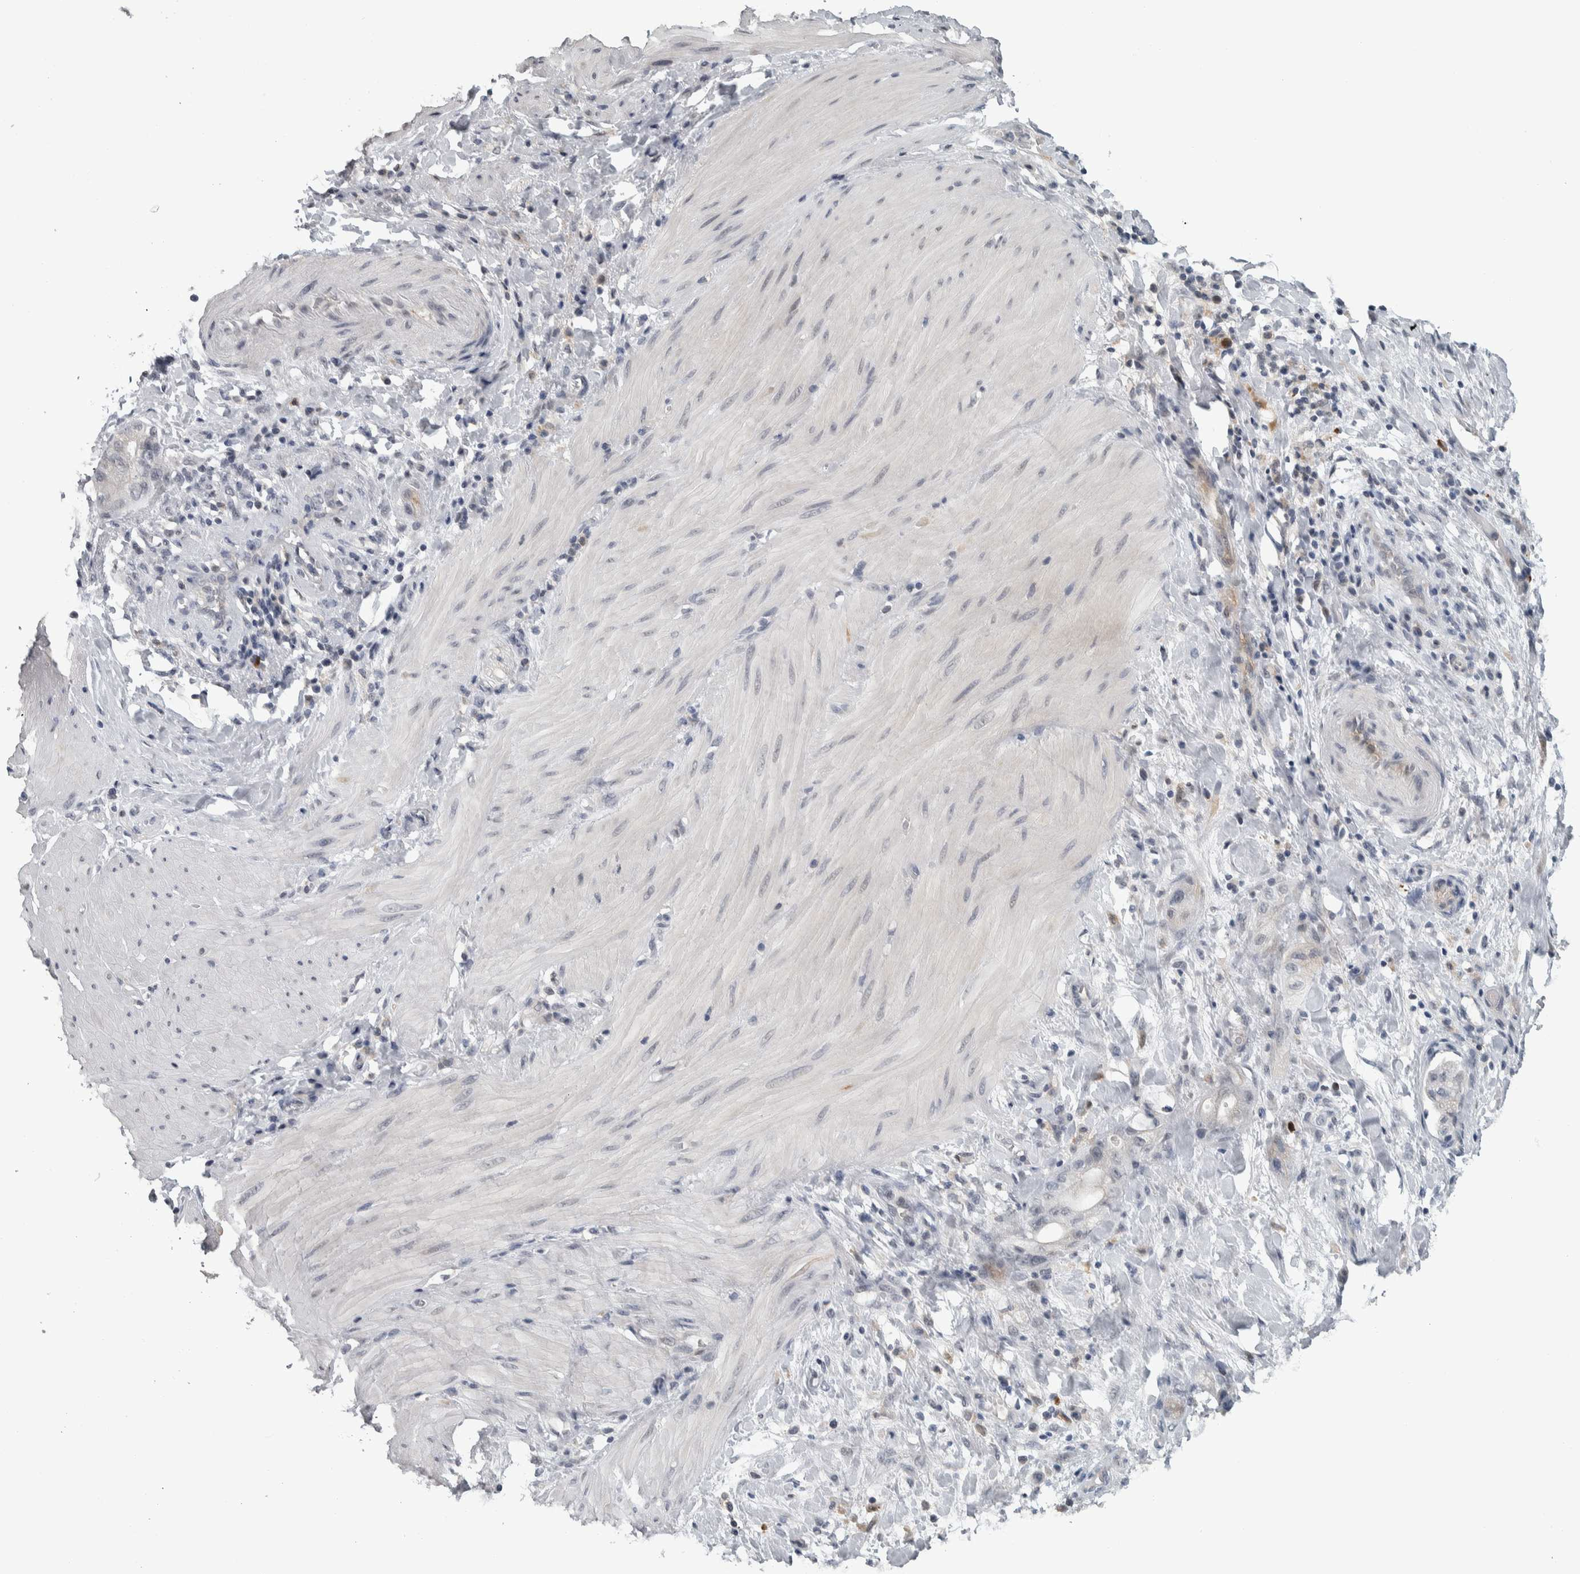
{"staining": {"intensity": "negative", "quantity": "none", "location": "none"}, "tissue": "stomach cancer", "cell_type": "Tumor cells", "image_type": "cancer", "snomed": [{"axis": "morphology", "description": "Adenocarcinoma, NOS"}, {"axis": "topography", "description": "Stomach"}, {"axis": "topography", "description": "Stomach, lower"}], "caption": "Human adenocarcinoma (stomach) stained for a protein using immunohistochemistry shows no expression in tumor cells.", "gene": "CAVIN4", "patient": {"sex": "female", "age": 48}}